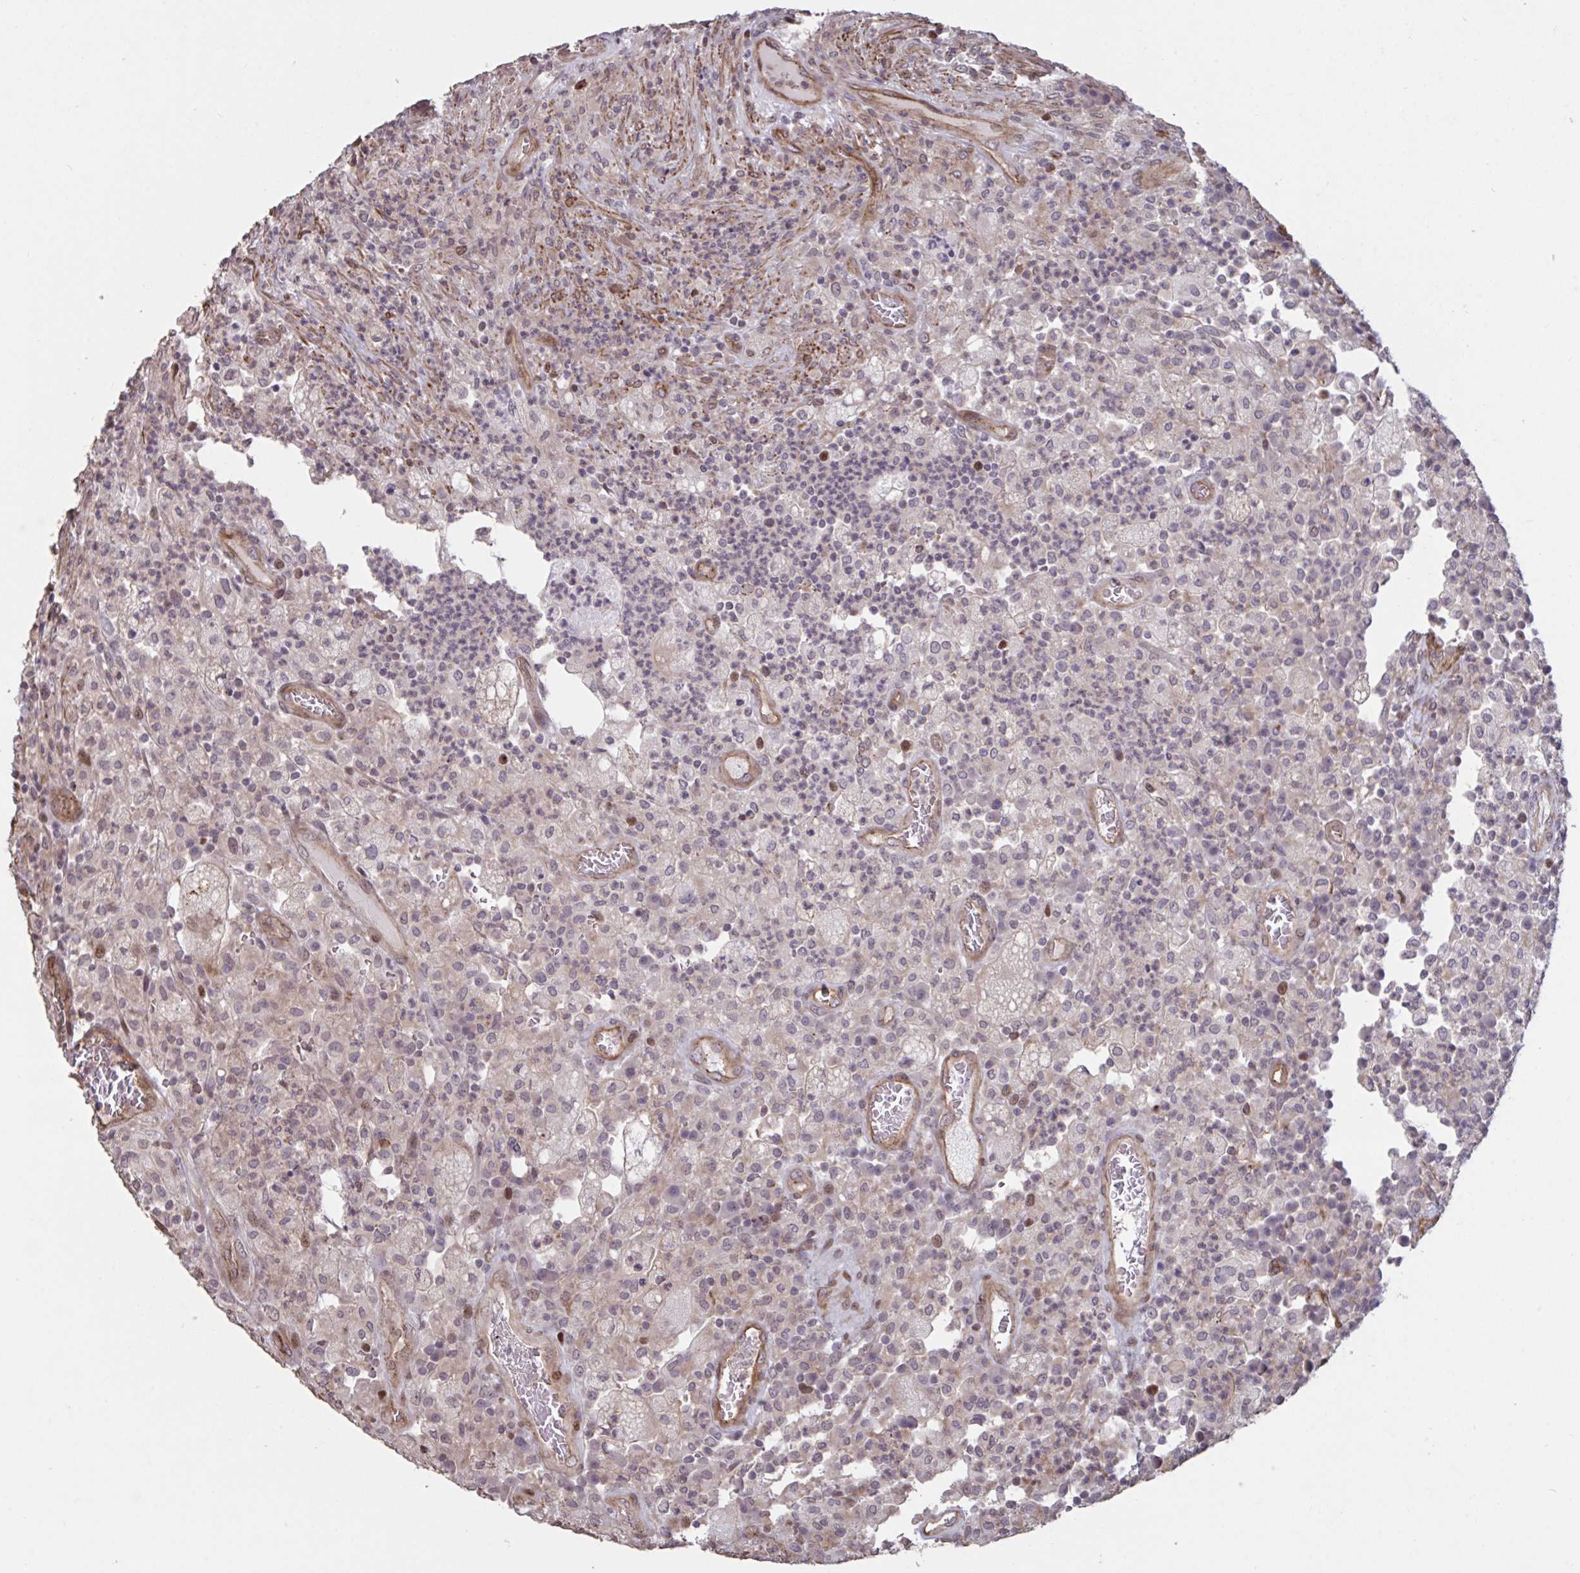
{"staining": {"intensity": "moderate", "quantity": "<25%", "location": "nuclear"}, "tissue": "colorectal cancer", "cell_type": "Tumor cells", "image_type": "cancer", "snomed": [{"axis": "morphology", "description": "Adenocarcinoma, NOS"}, {"axis": "topography", "description": "Colon"}], "caption": "The immunohistochemical stain highlights moderate nuclear staining in tumor cells of colorectal cancer (adenocarcinoma) tissue.", "gene": "IPO5", "patient": {"sex": "female", "age": 86}}